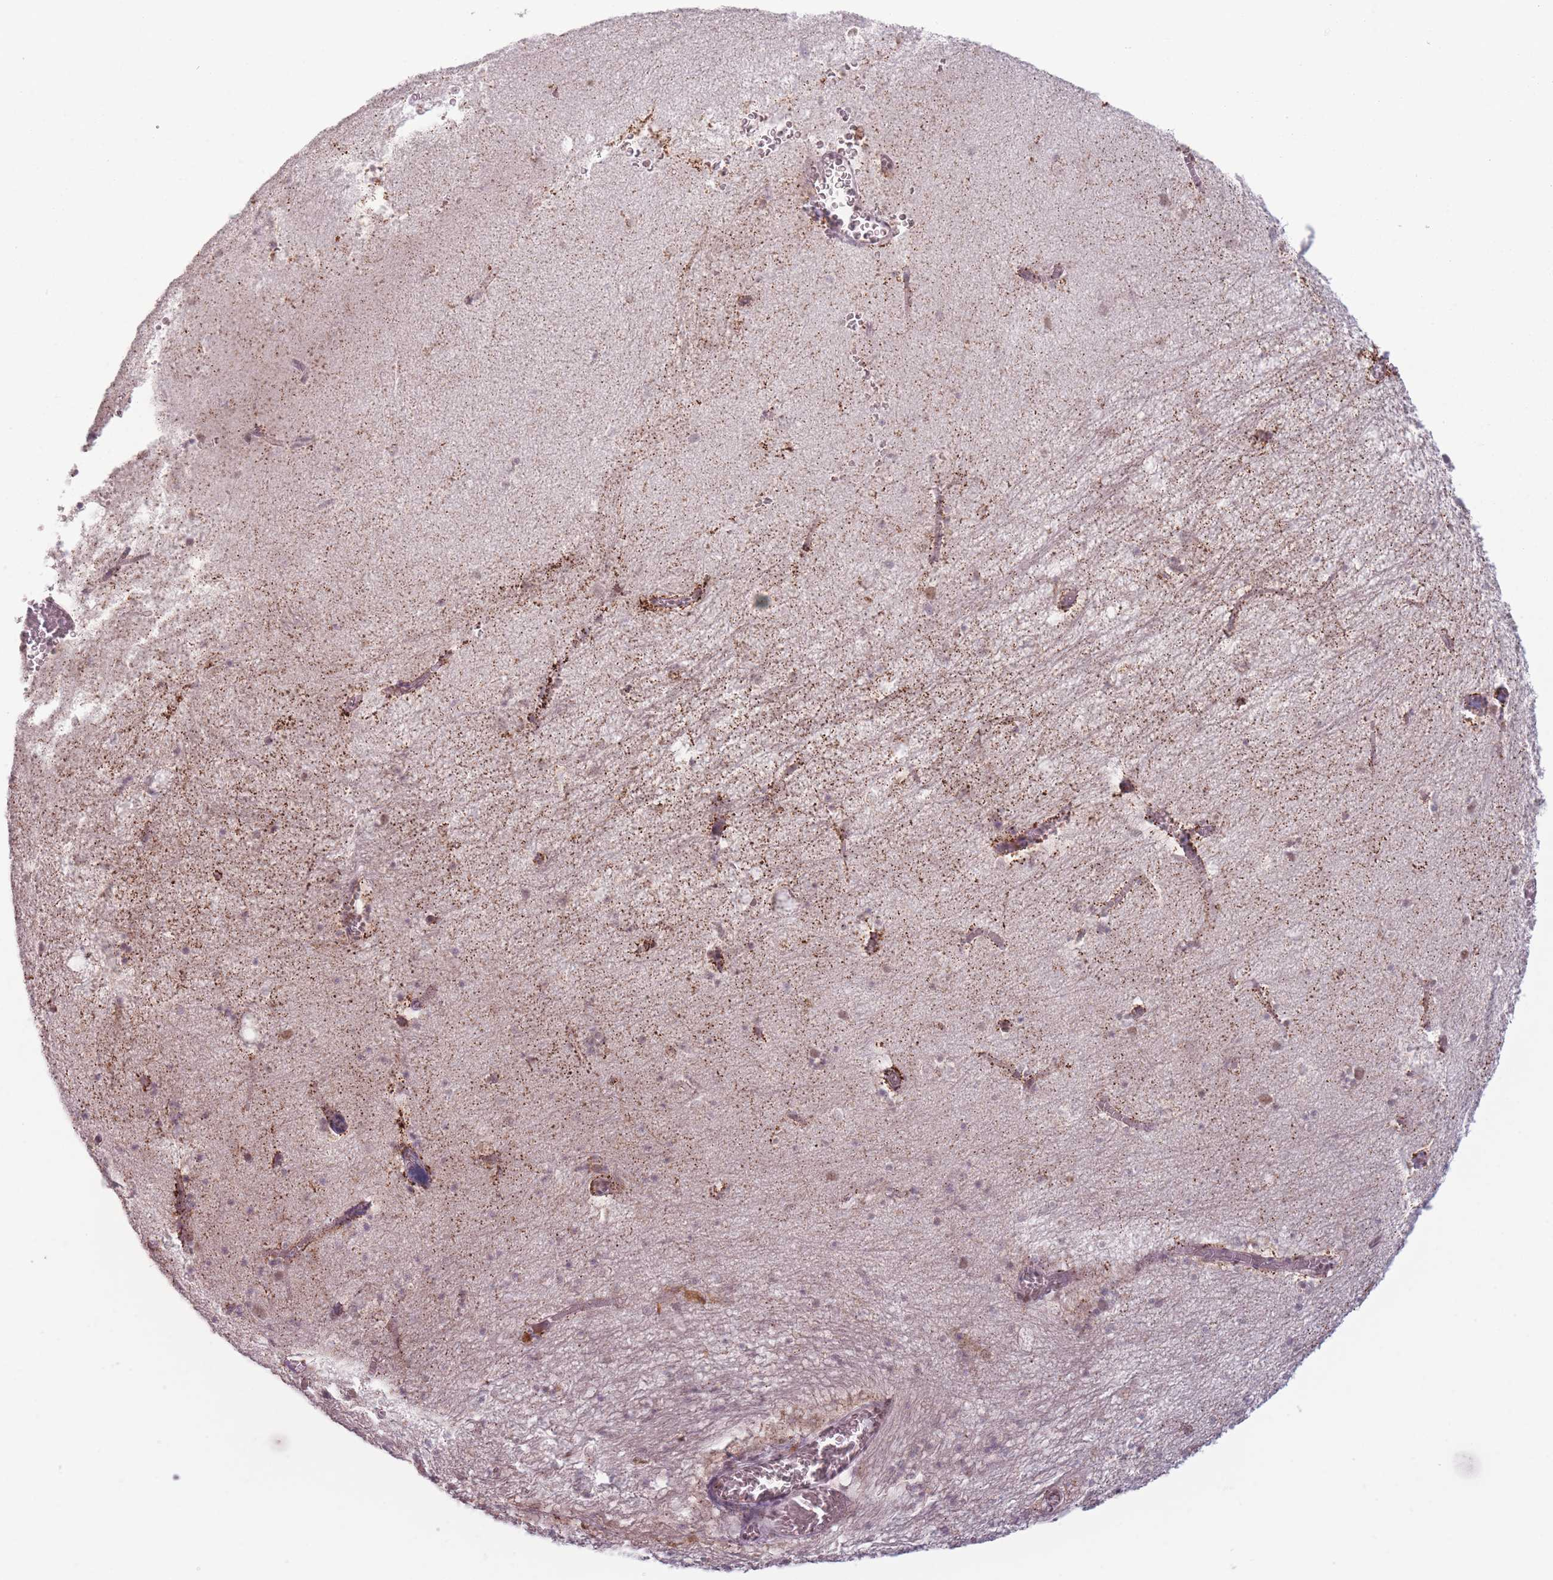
{"staining": {"intensity": "moderate", "quantity": "<25%", "location": "cytoplasmic/membranous,nuclear"}, "tissue": "hippocampus", "cell_type": "Glial cells", "image_type": "normal", "snomed": [{"axis": "morphology", "description": "Normal tissue, NOS"}, {"axis": "topography", "description": "Hippocampus"}], "caption": "The histopathology image reveals a brown stain indicating the presence of a protein in the cytoplasmic/membranous,nuclear of glial cells in hippocampus. (DAB IHC with brightfield microscopy, high magnification).", "gene": "OR10C1", "patient": {"sex": "female", "age": 64}}